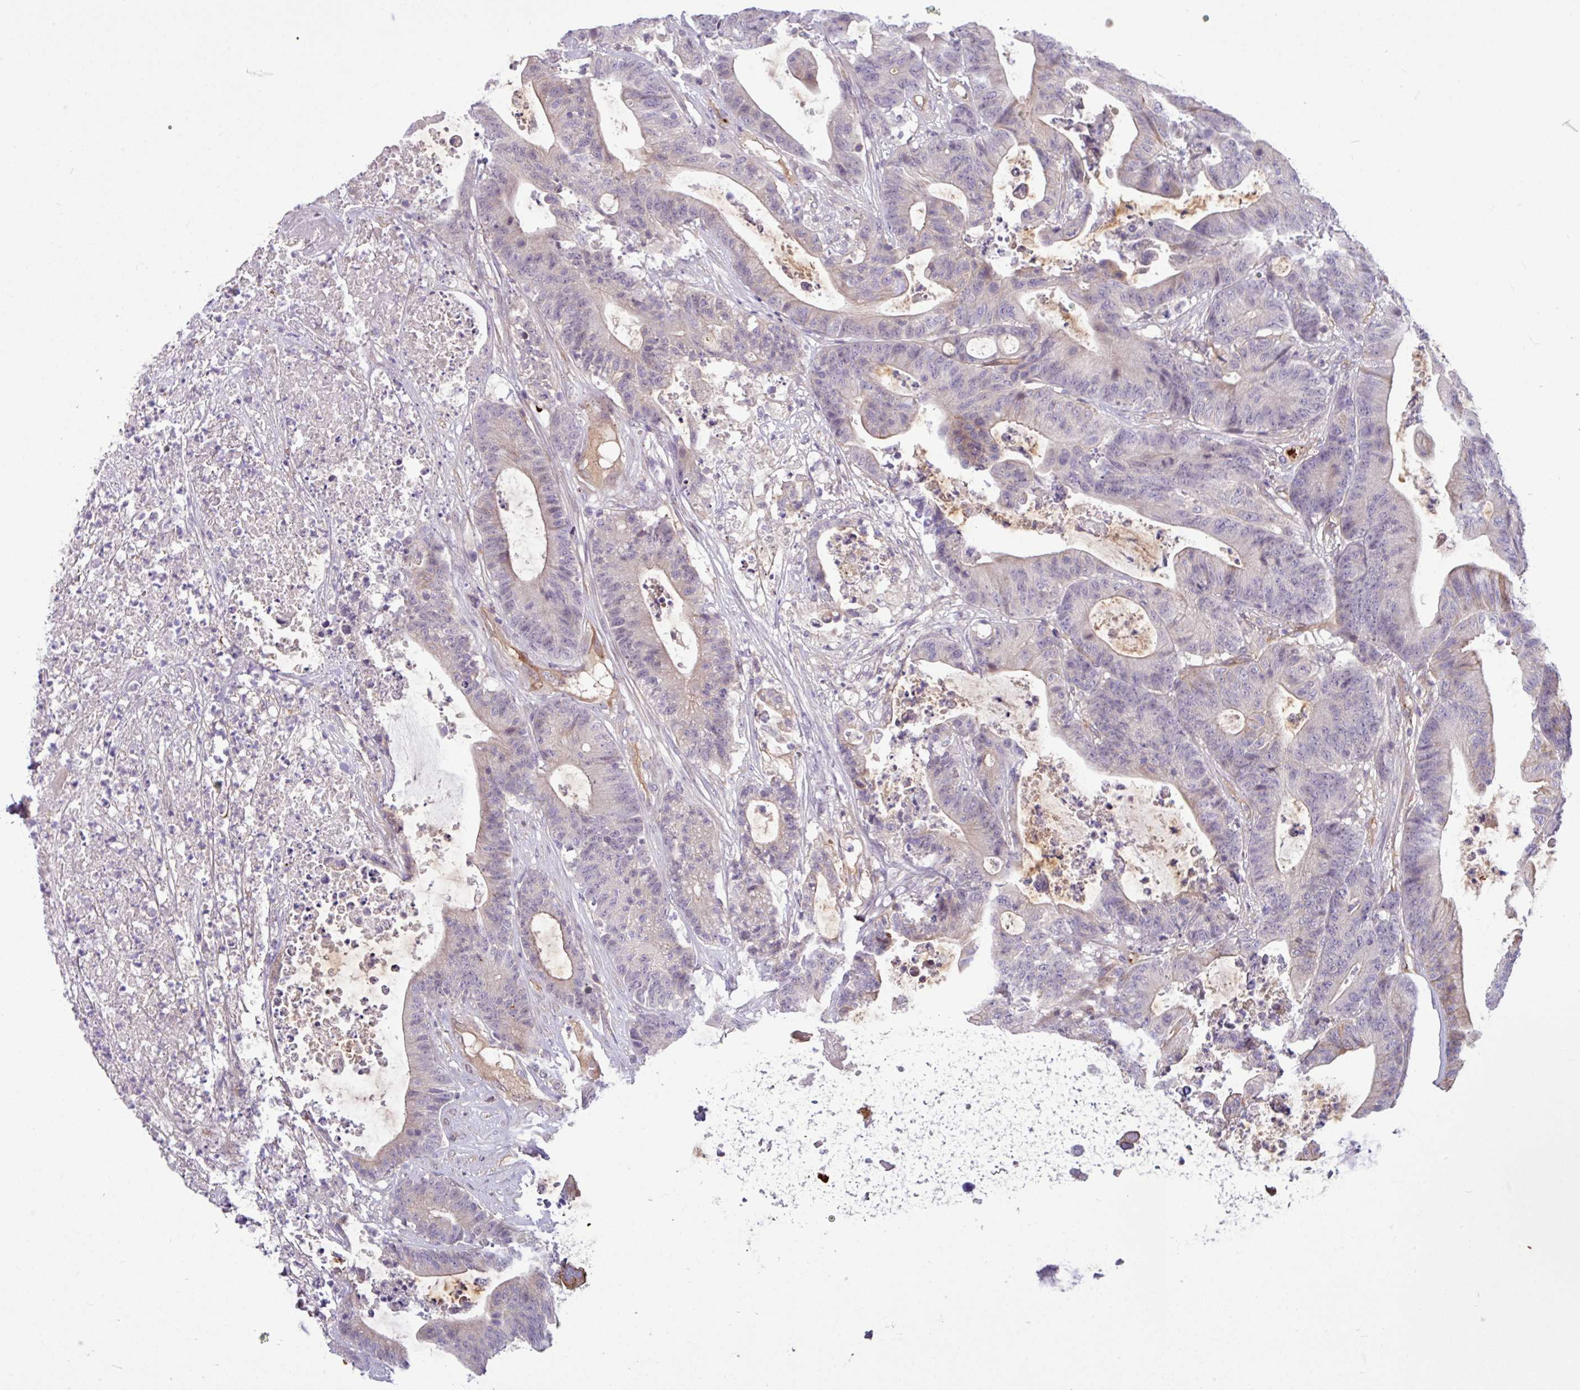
{"staining": {"intensity": "negative", "quantity": "none", "location": "none"}, "tissue": "colorectal cancer", "cell_type": "Tumor cells", "image_type": "cancer", "snomed": [{"axis": "morphology", "description": "Adenocarcinoma, NOS"}, {"axis": "topography", "description": "Colon"}], "caption": "An immunohistochemistry (IHC) image of colorectal adenocarcinoma is shown. There is no staining in tumor cells of colorectal adenocarcinoma. (DAB immunohistochemistry (IHC) visualized using brightfield microscopy, high magnification).", "gene": "B4GALNT4", "patient": {"sex": "female", "age": 84}}